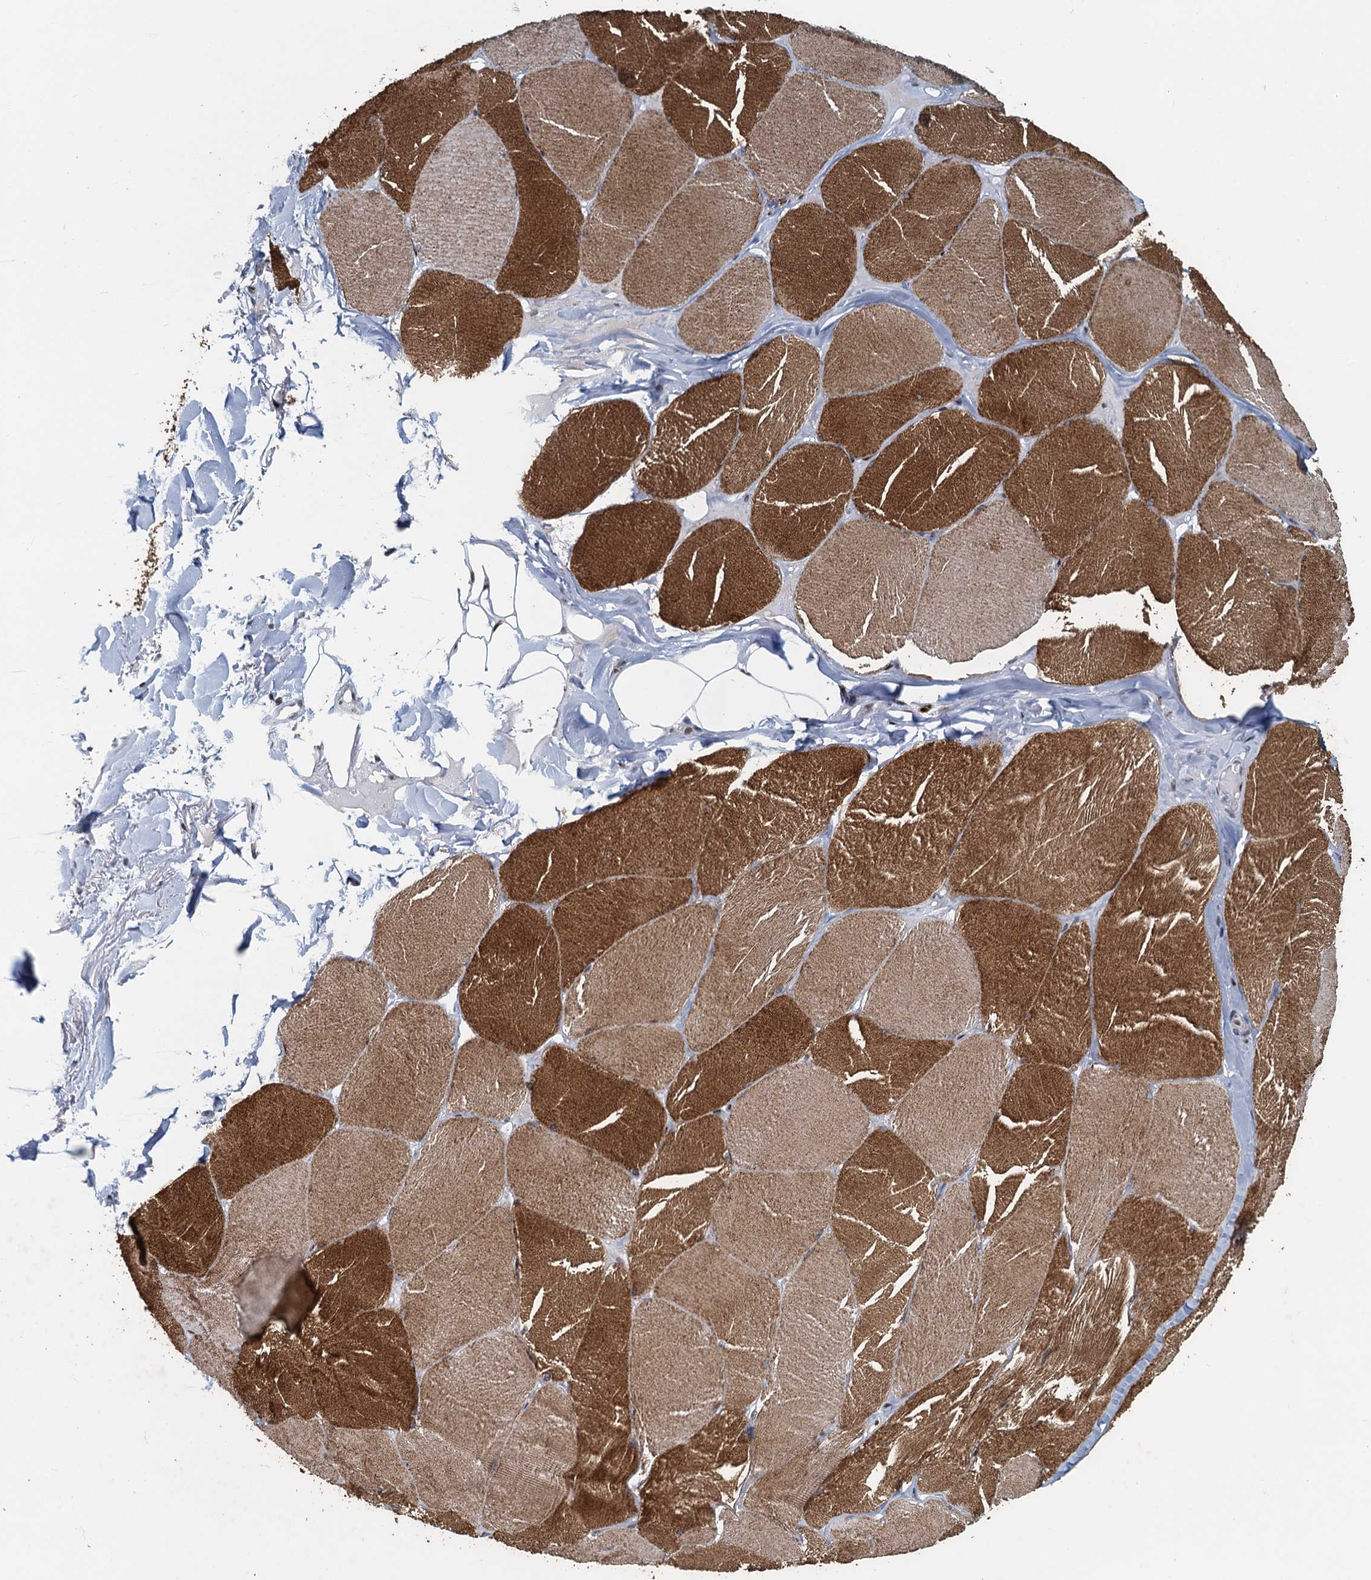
{"staining": {"intensity": "strong", "quantity": ">75%", "location": "cytoplasmic/membranous"}, "tissue": "skeletal muscle", "cell_type": "Myocytes", "image_type": "normal", "snomed": [{"axis": "morphology", "description": "Normal tissue, NOS"}, {"axis": "topography", "description": "Skin"}, {"axis": "topography", "description": "Skeletal muscle"}], "caption": "Immunohistochemistry staining of benign skeletal muscle, which exhibits high levels of strong cytoplasmic/membranous positivity in approximately >75% of myocytes indicating strong cytoplasmic/membranous protein staining. The staining was performed using DAB (3,3'-diaminobenzidine) (brown) for protein detection and nuclei were counterstained in hematoxylin (blue).", "gene": "ANKRD13D", "patient": {"sex": "male", "age": 83}}